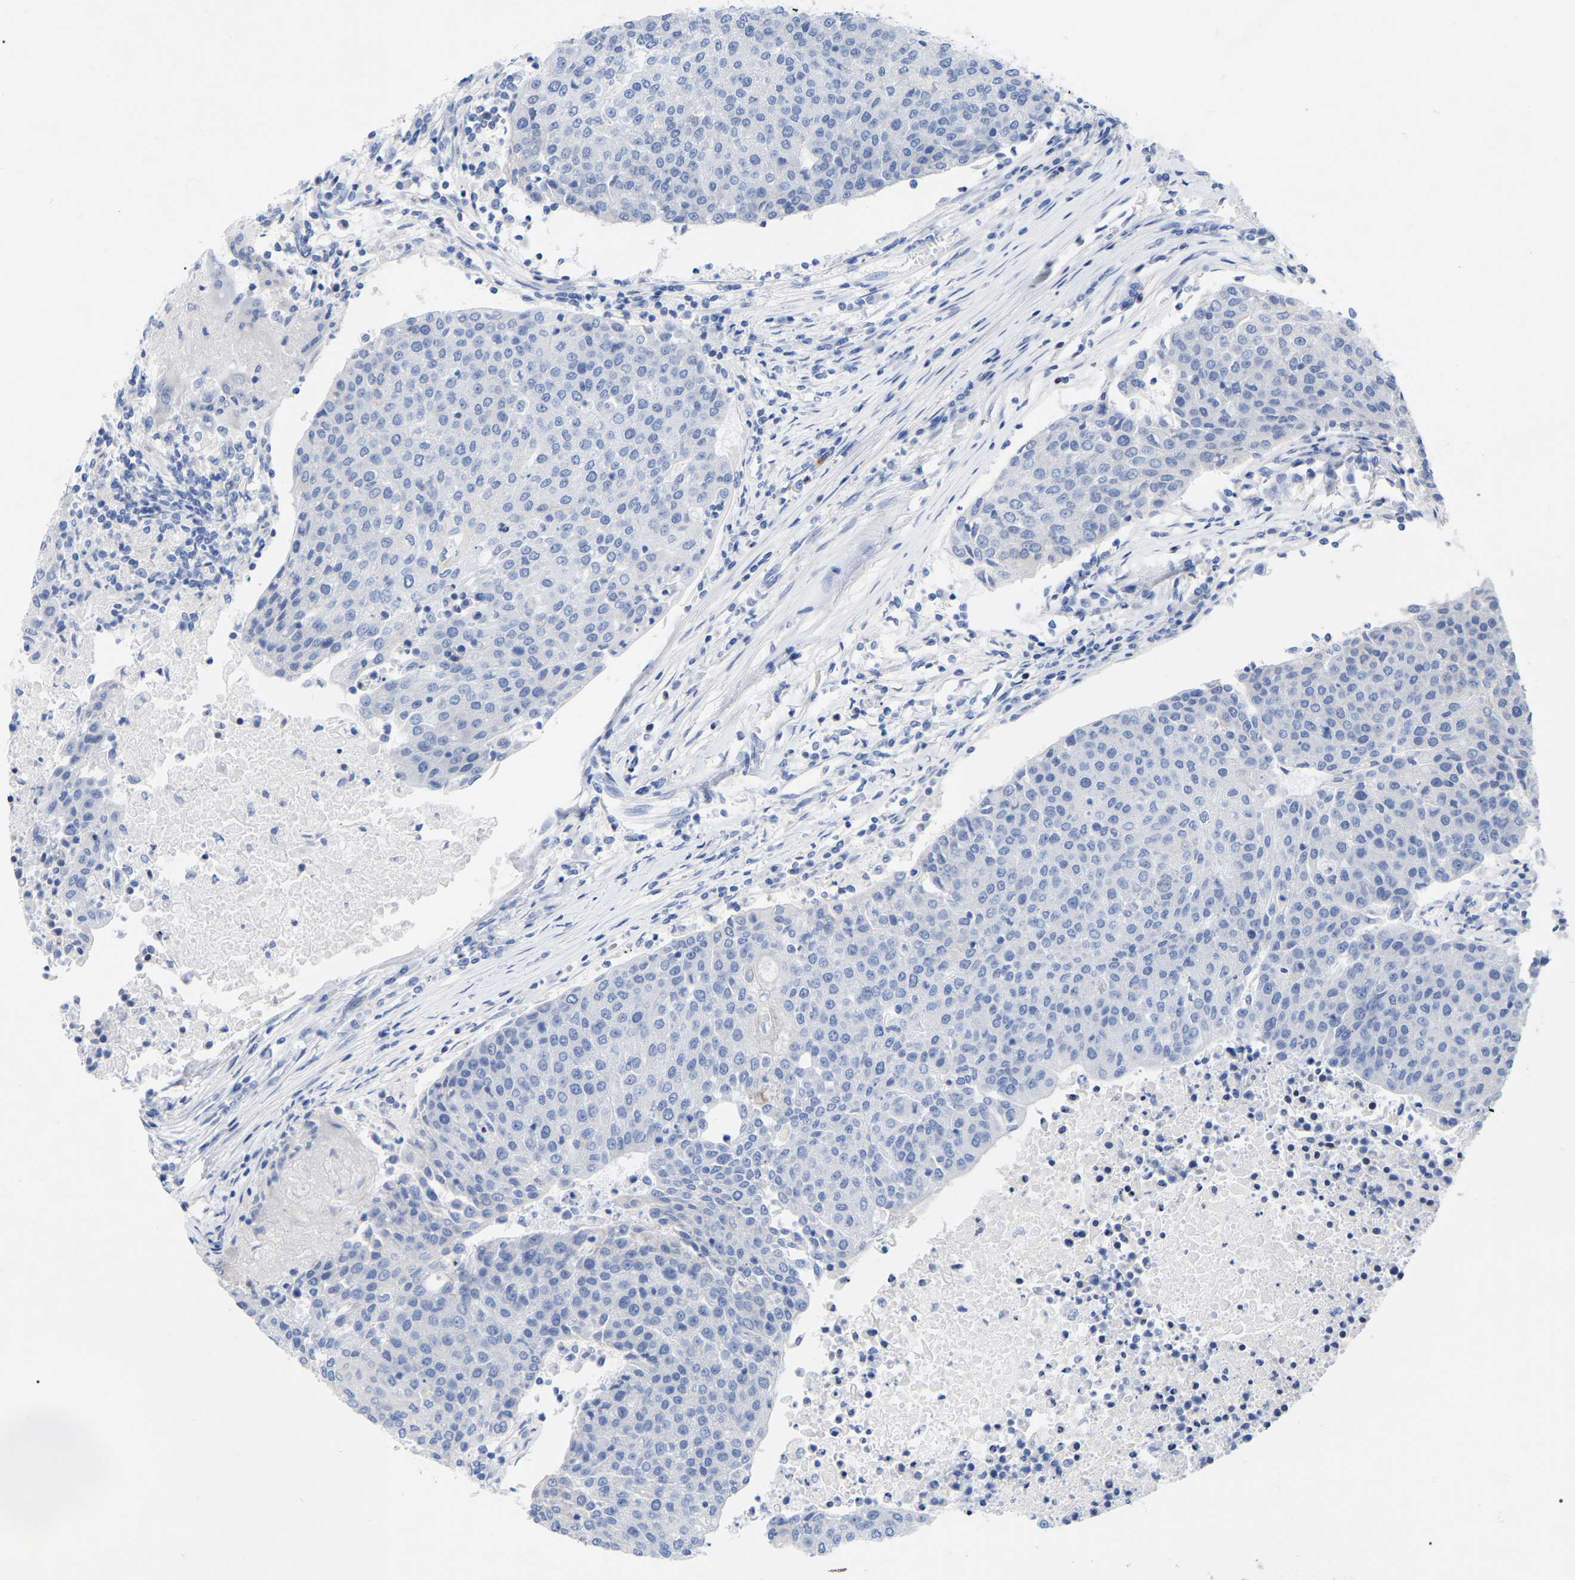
{"staining": {"intensity": "negative", "quantity": "none", "location": "none"}, "tissue": "urothelial cancer", "cell_type": "Tumor cells", "image_type": "cancer", "snomed": [{"axis": "morphology", "description": "Urothelial carcinoma, High grade"}, {"axis": "topography", "description": "Urinary bladder"}], "caption": "Immunohistochemistry (IHC) of human urothelial cancer shows no expression in tumor cells. (IHC, brightfield microscopy, high magnification).", "gene": "ZNF629", "patient": {"sex": "female", "age": 85}}